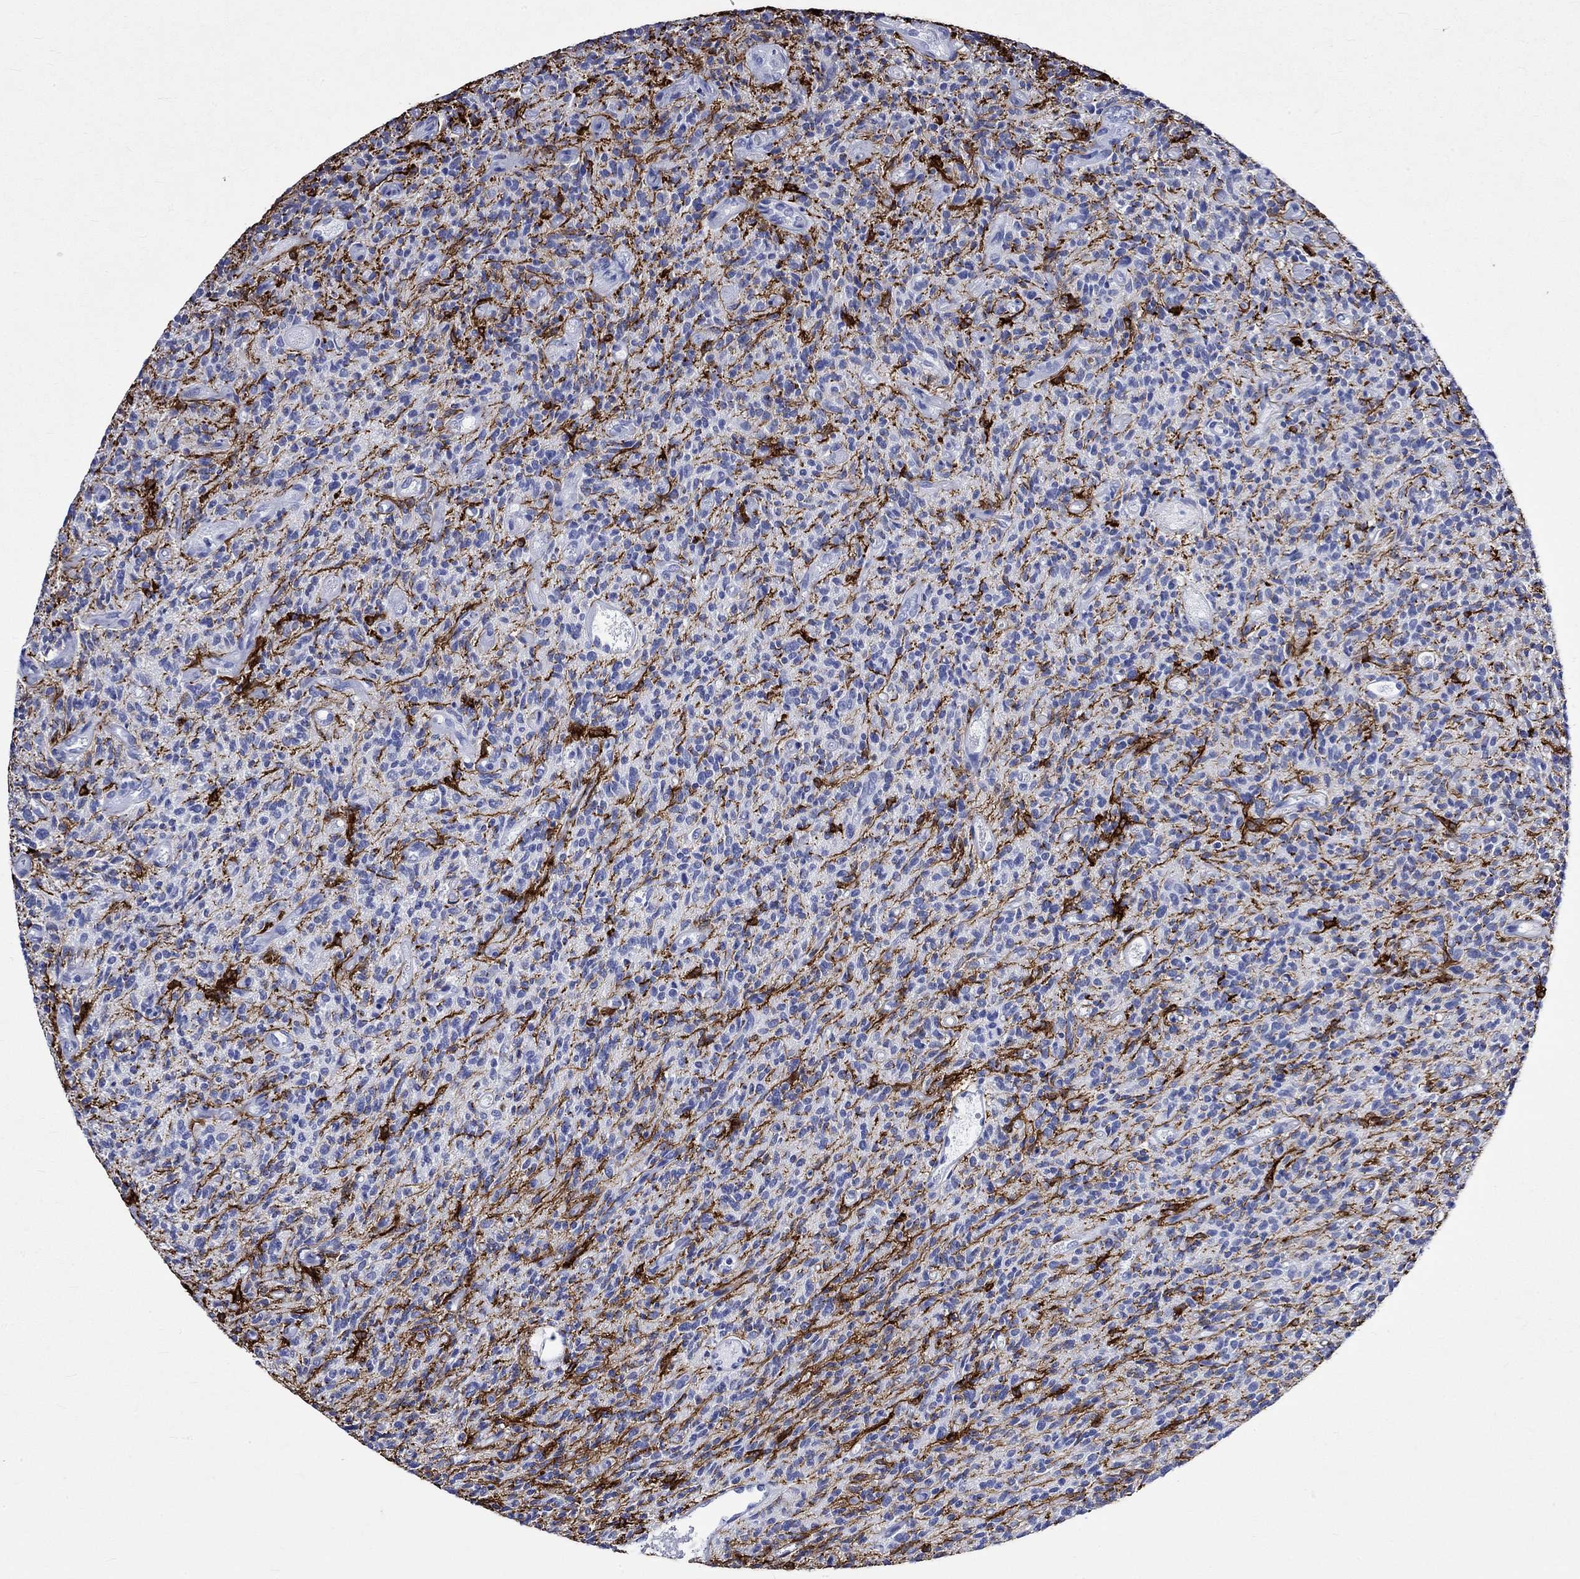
{"staining": {"intensity": "strong", "quantity": "<25%", "location": "cytoplasmic/membranous"}, "tissue": "glioma", "cell_type": "Tumor cells", "image_type": "cancer", "snomed": [{"axis": "morphology", "description": "Glioma, malignant, High grade"}, {"axis": "topography", "description": "Brain"}], "caption": "Human malignant glioma (high-grade) stained for a protein (brown) demonstrates strong cytoplasmic/membranous positive staining in approximately <25% of tumor cells.", "gene": "CRYAB", "patient": {"sex": "male", "age": 64}}